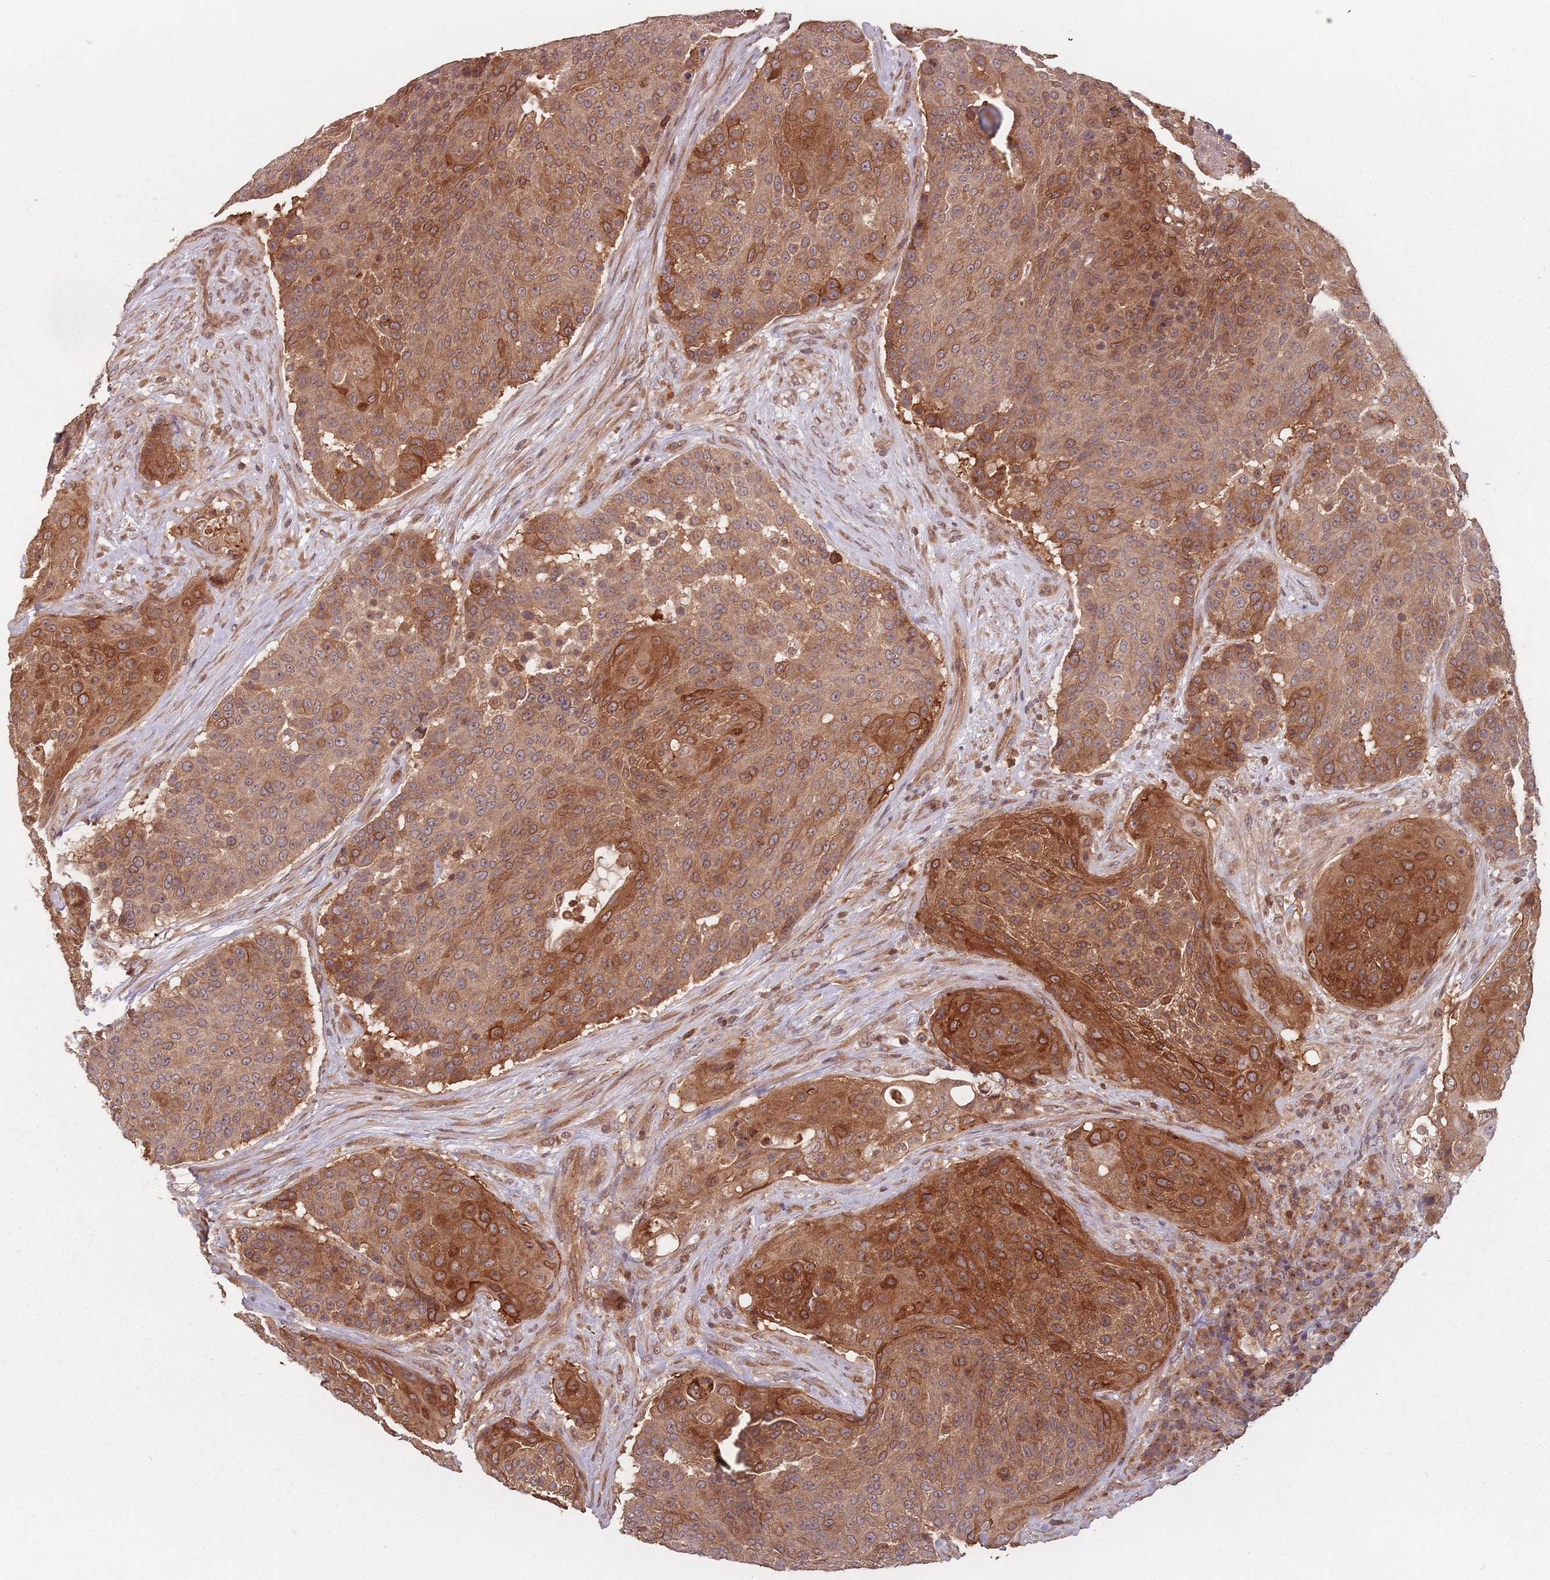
{"staining": {"intensity": "strong", "quantity": ">75%", "location": "cytoplasmic/membranous"}, "tissue": "urothelial cancer", "cell_type": "Tumor cells", "image_type": "cancer", "snomed": [{"axis": "morphology", "description": "Urothelial carcinoma, High grade"}, {"axis": "topography", "description": "Urinary bladder"}], "caption": "Immunohistochemical staining of urothelial cancer shows high levels of strong cytoplasmic/membranous expression in about >75% of tumor cells. Nuclei are stained in blue.", "gene": "C3orf14", "patient": {"sex": "female", "age": 63}}